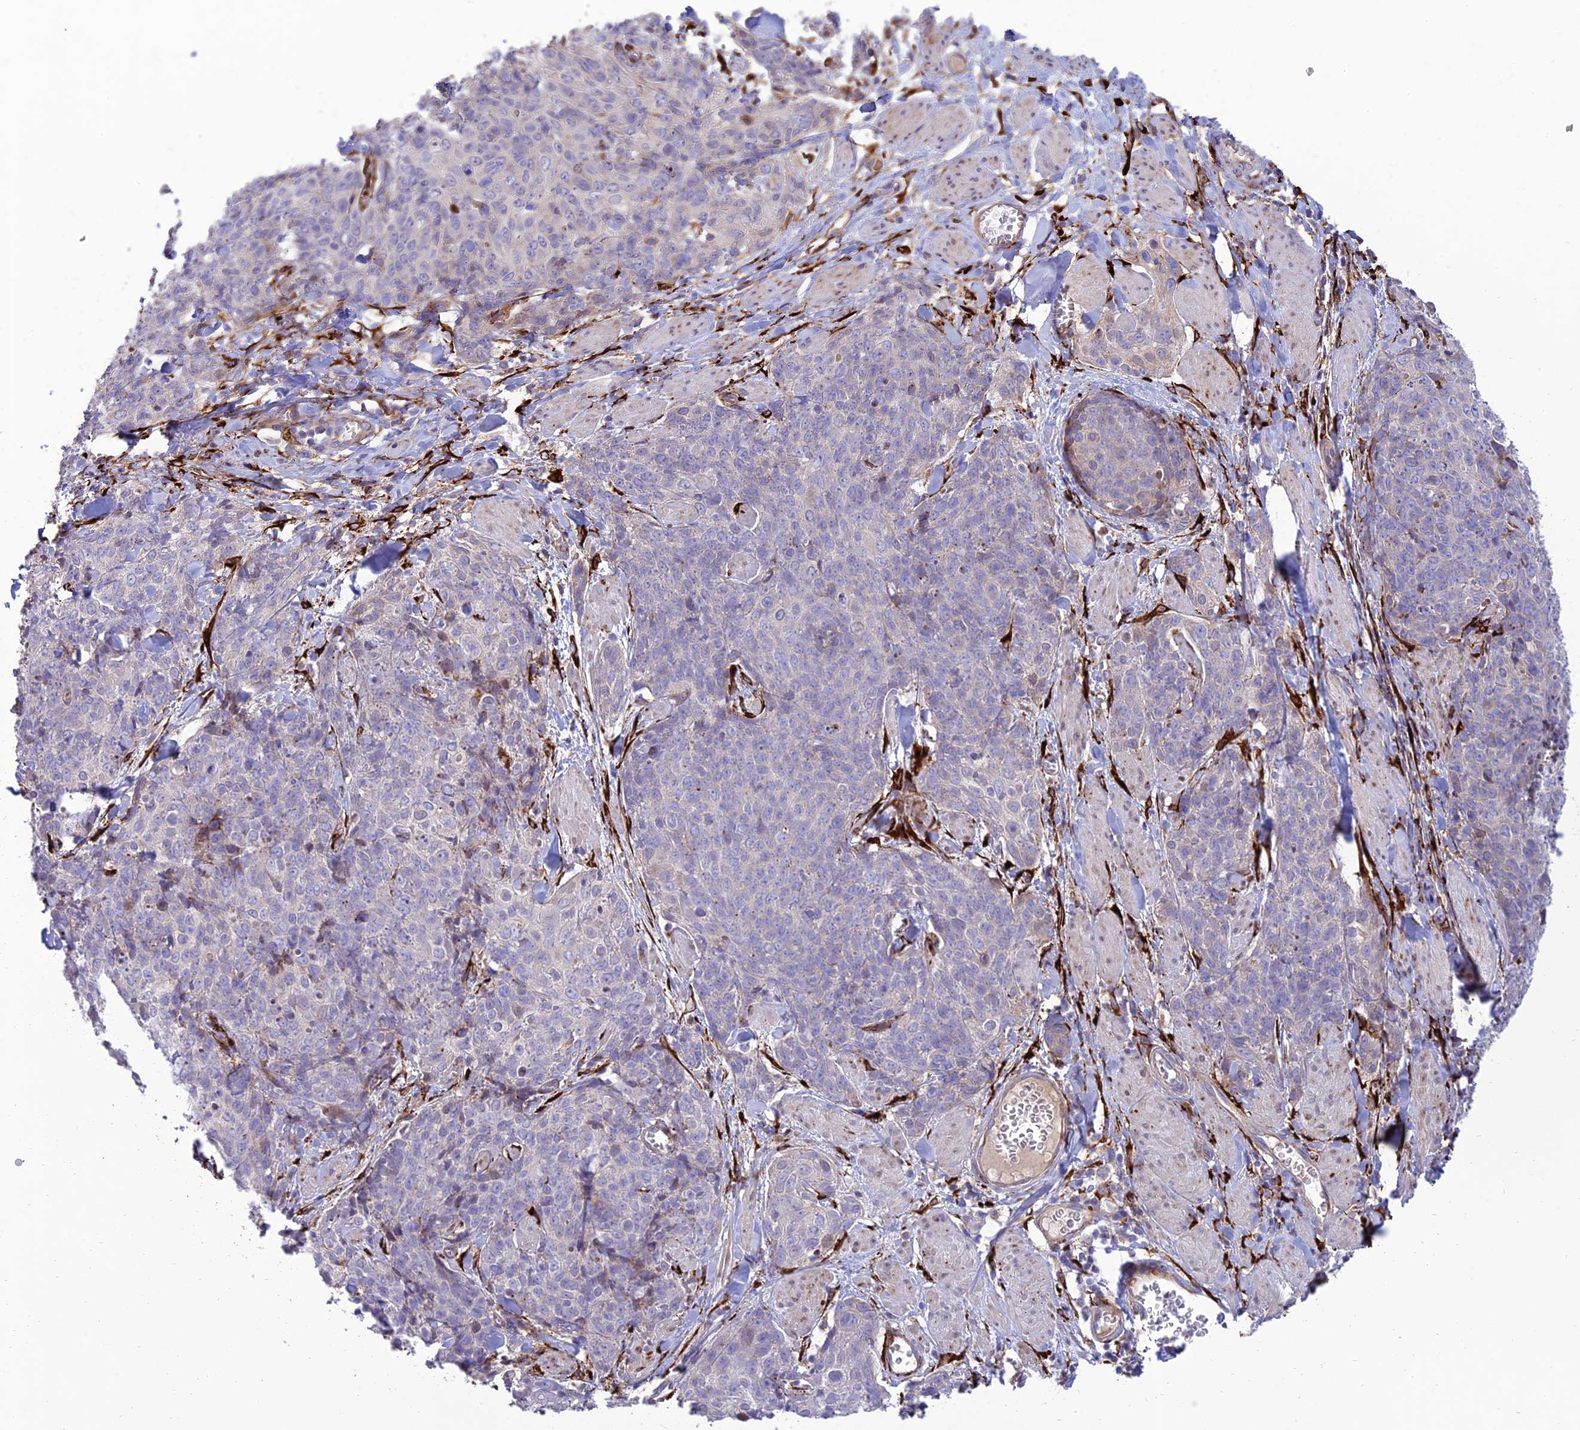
{"staining": {"intensity": "negative", "quantity": "none", "location": "none"}, "tissue": "skin cancer", "cell_type": "Tumor cells", "image_type": "cancer", "snomed": [{"axis": "morphology", "description": "Squamous cell carcinoma, NOS"}, {"axis": "topography", "description": "Skin"}, {"axis": "topography", "description": "Vulva"}], "caption": "This is an immunohistochemistry photomicrograph of human skin cancer. There is no staining in tumor cells.", "gene": "RCN3", "patient": {"sex": "female", "age": 85}}